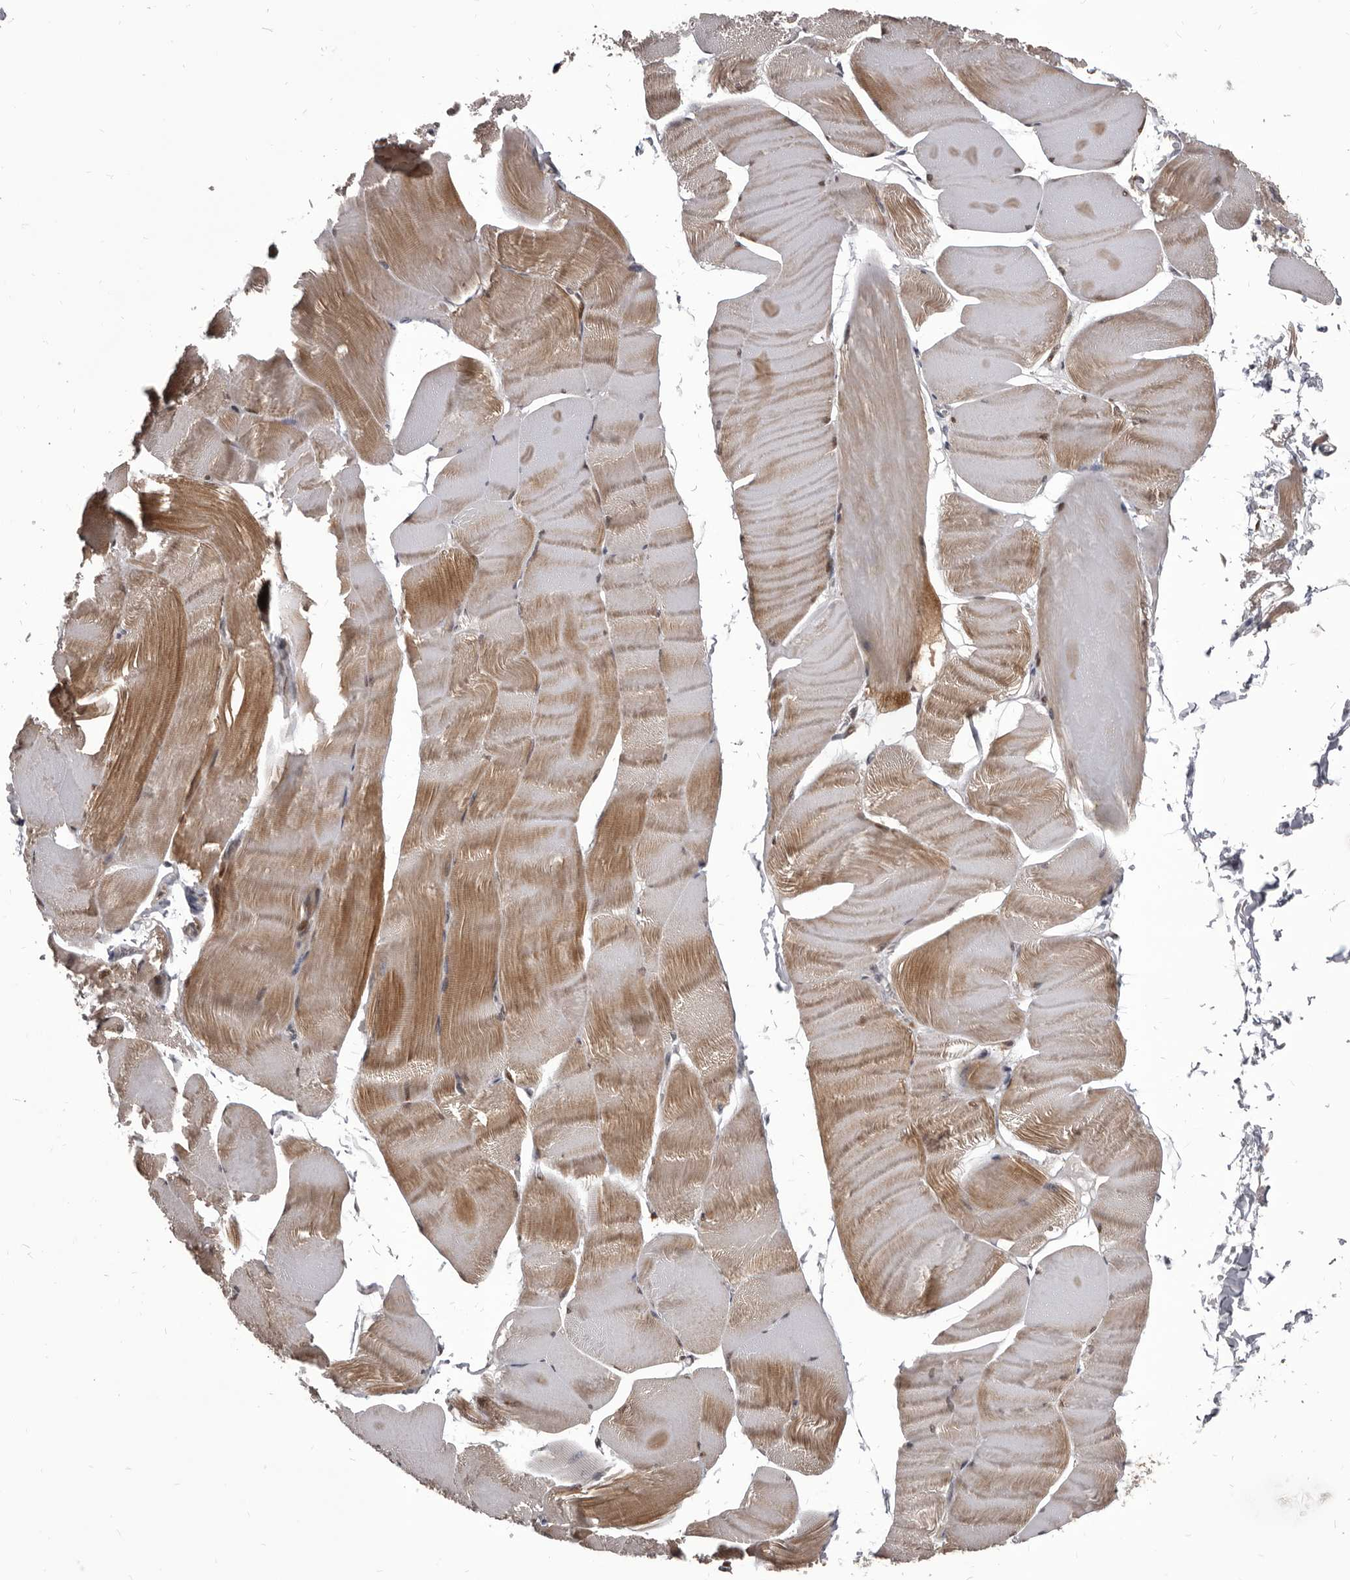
{"staining": {"intensity": "moderate", "quantity": "25%-75%", "location": "cytoplasmic/membranous"}, "tissue": "skeletal muscle", "cell_type": "Myocytes", "image_type": "normal", "snomed": [{"axis": "morphology", "description": "Normal tissue, NOS"}, {"axis": "morphology", "description": "Basal cell carcinoma"}, {"axis": "topography", "description": "Skeletal muscle"}], "caption": "Myocytes exhibit medium levels of moderate cytoplasmic/membranous staining in about 25%-75% of cells in normal skeletal muscle. (Brightfield microscopy of DAB IHC at high magnification).", "gene": "MAP3K14", "patient": {"sex": "female", "age": 64}}